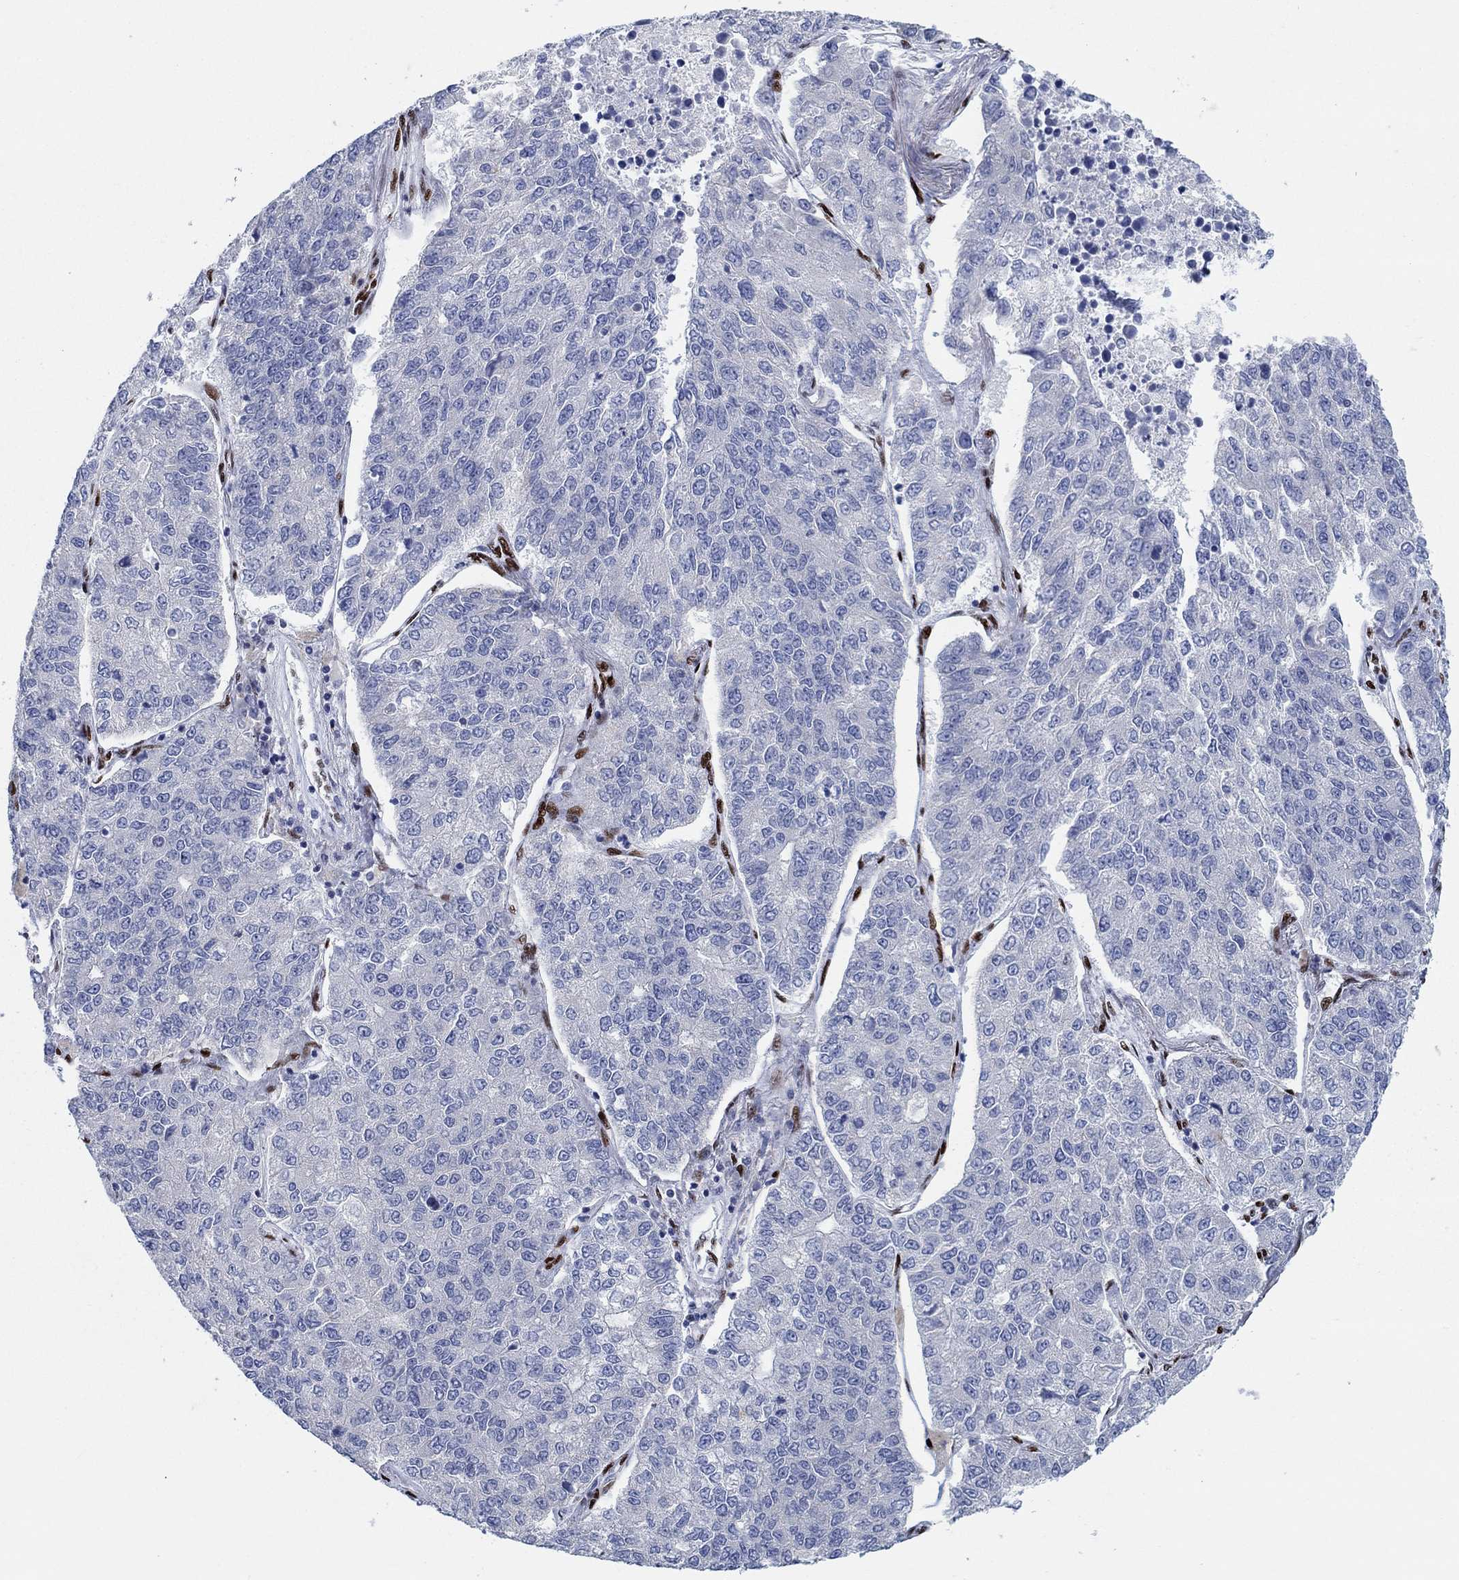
{"staining": {"intensity": "negative", "quantity": "none", "location": "none"}, "tissue": "lung cancer", "cell_type": "Tumor cells", "image_type": "cancer", "snomed": [{"axis": "morphology", "description": "Adenocarcinoma, NOS"}, {"axis": "topography", "description": "Lung"}], "caption": "Protein analysis of lung cancer (adenocarcinoma) demonstrates no significant expression in tumor cells. (DAB IHC visualized using brightfield microscopy, high magnification).", "gene": "ZEB1", "patient": {"sex": "male", "age": 49}}